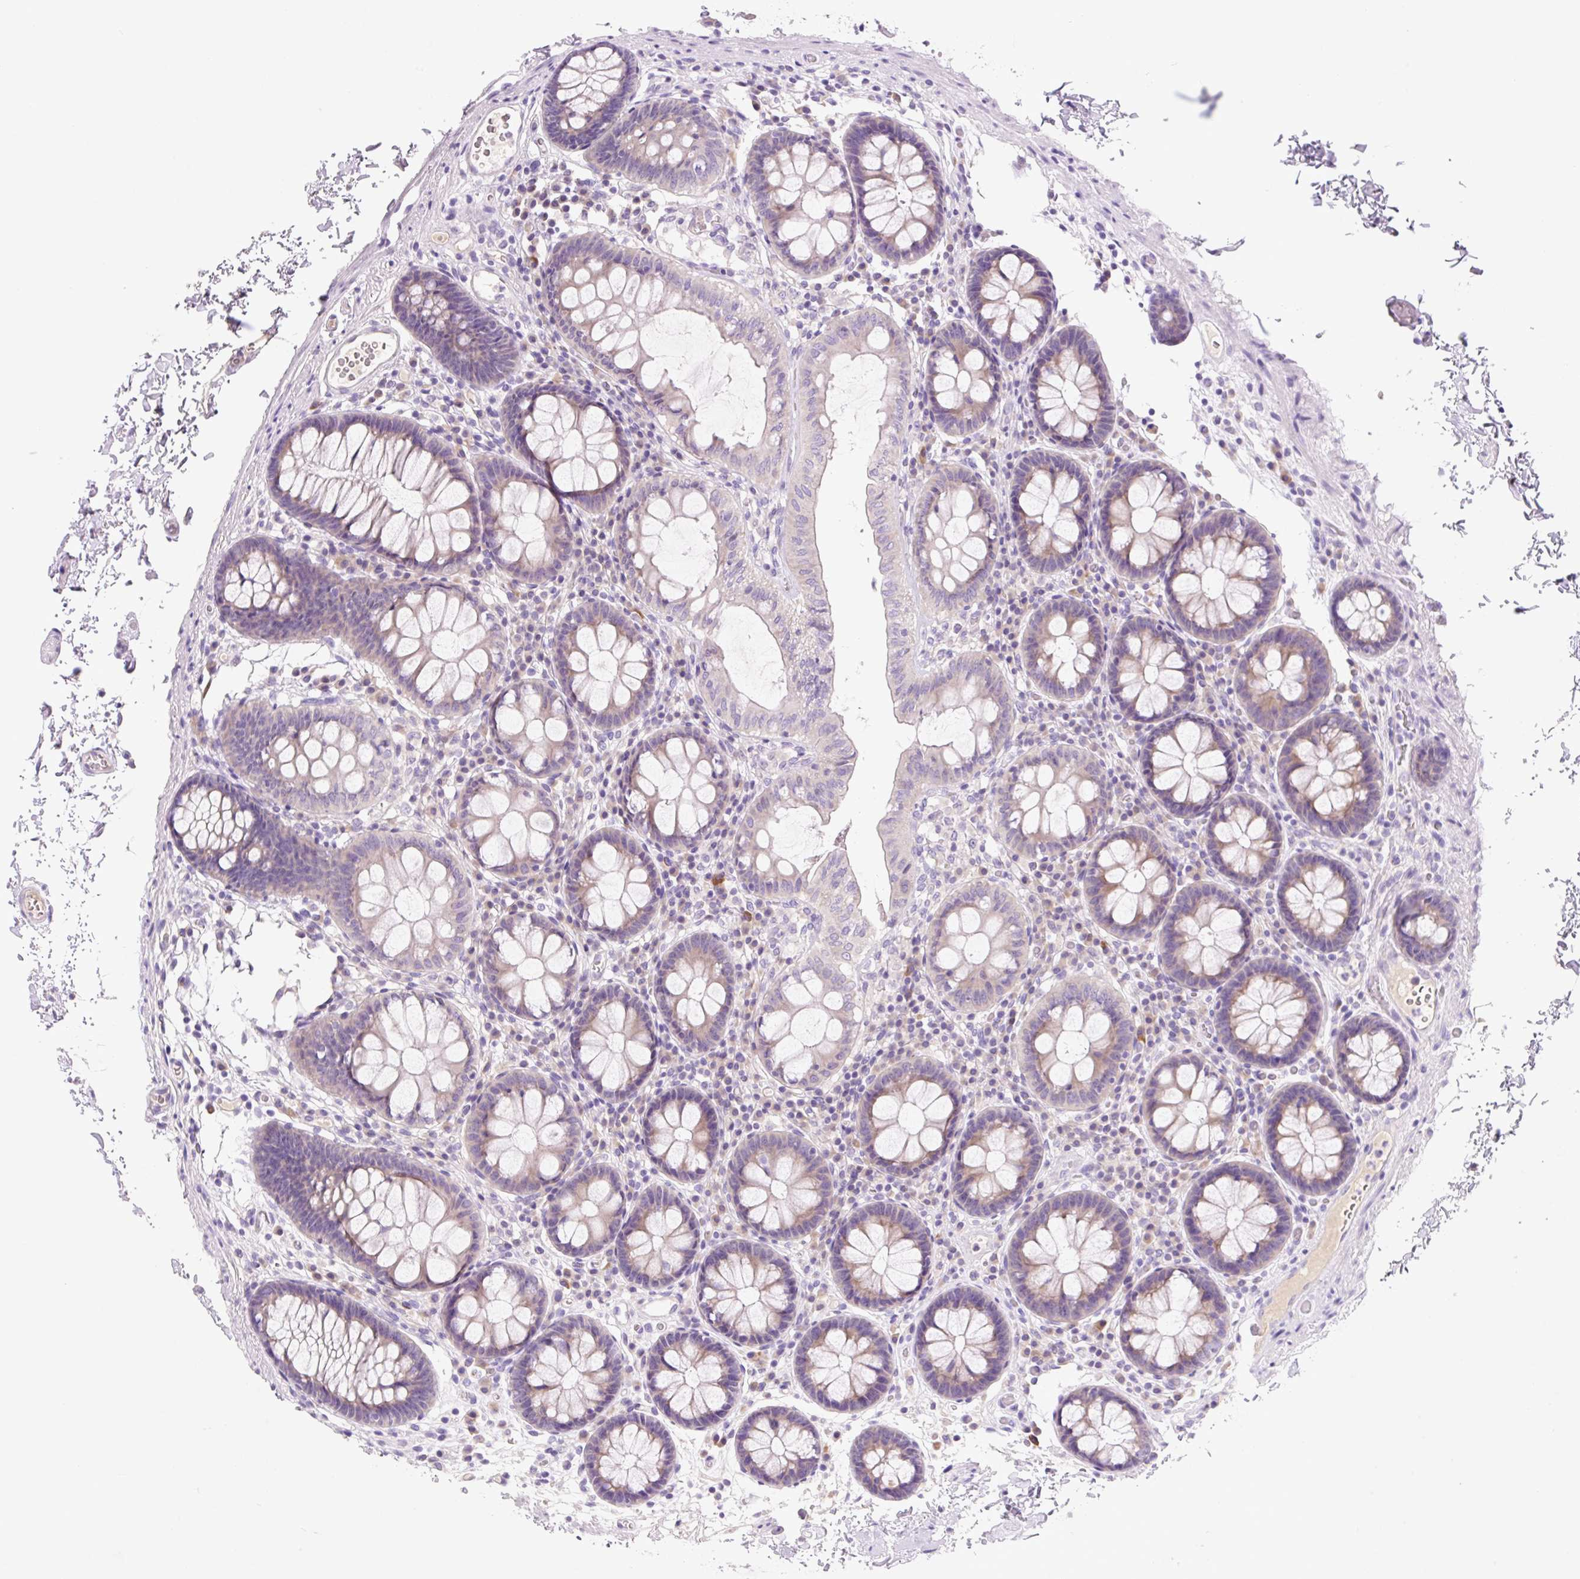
{"staining": {"intensity": "weak", "quantity": ">75%", "location": "cytoplasmic/membranous"}, "tissue": "colon", "cell_type": "Endothelial cells", "image_type": "normal", "snomed": [{"axis": "morphology", "description": "Normal tissue, NOS"}, {"axis": "topography", "description": "Colon"}, {"axis": "topography", "description": "Peripheral nerve tissue"}], "caption": "Immunohistochemistry photomicrograph of normal human colon stained for a protein (brown), which reveals low levels of weak cytoplasmic/membranous positivity in about >75% of endothelial cells.", "gene": "CELF6", "patient": {"sex": "male", "age": 84}}